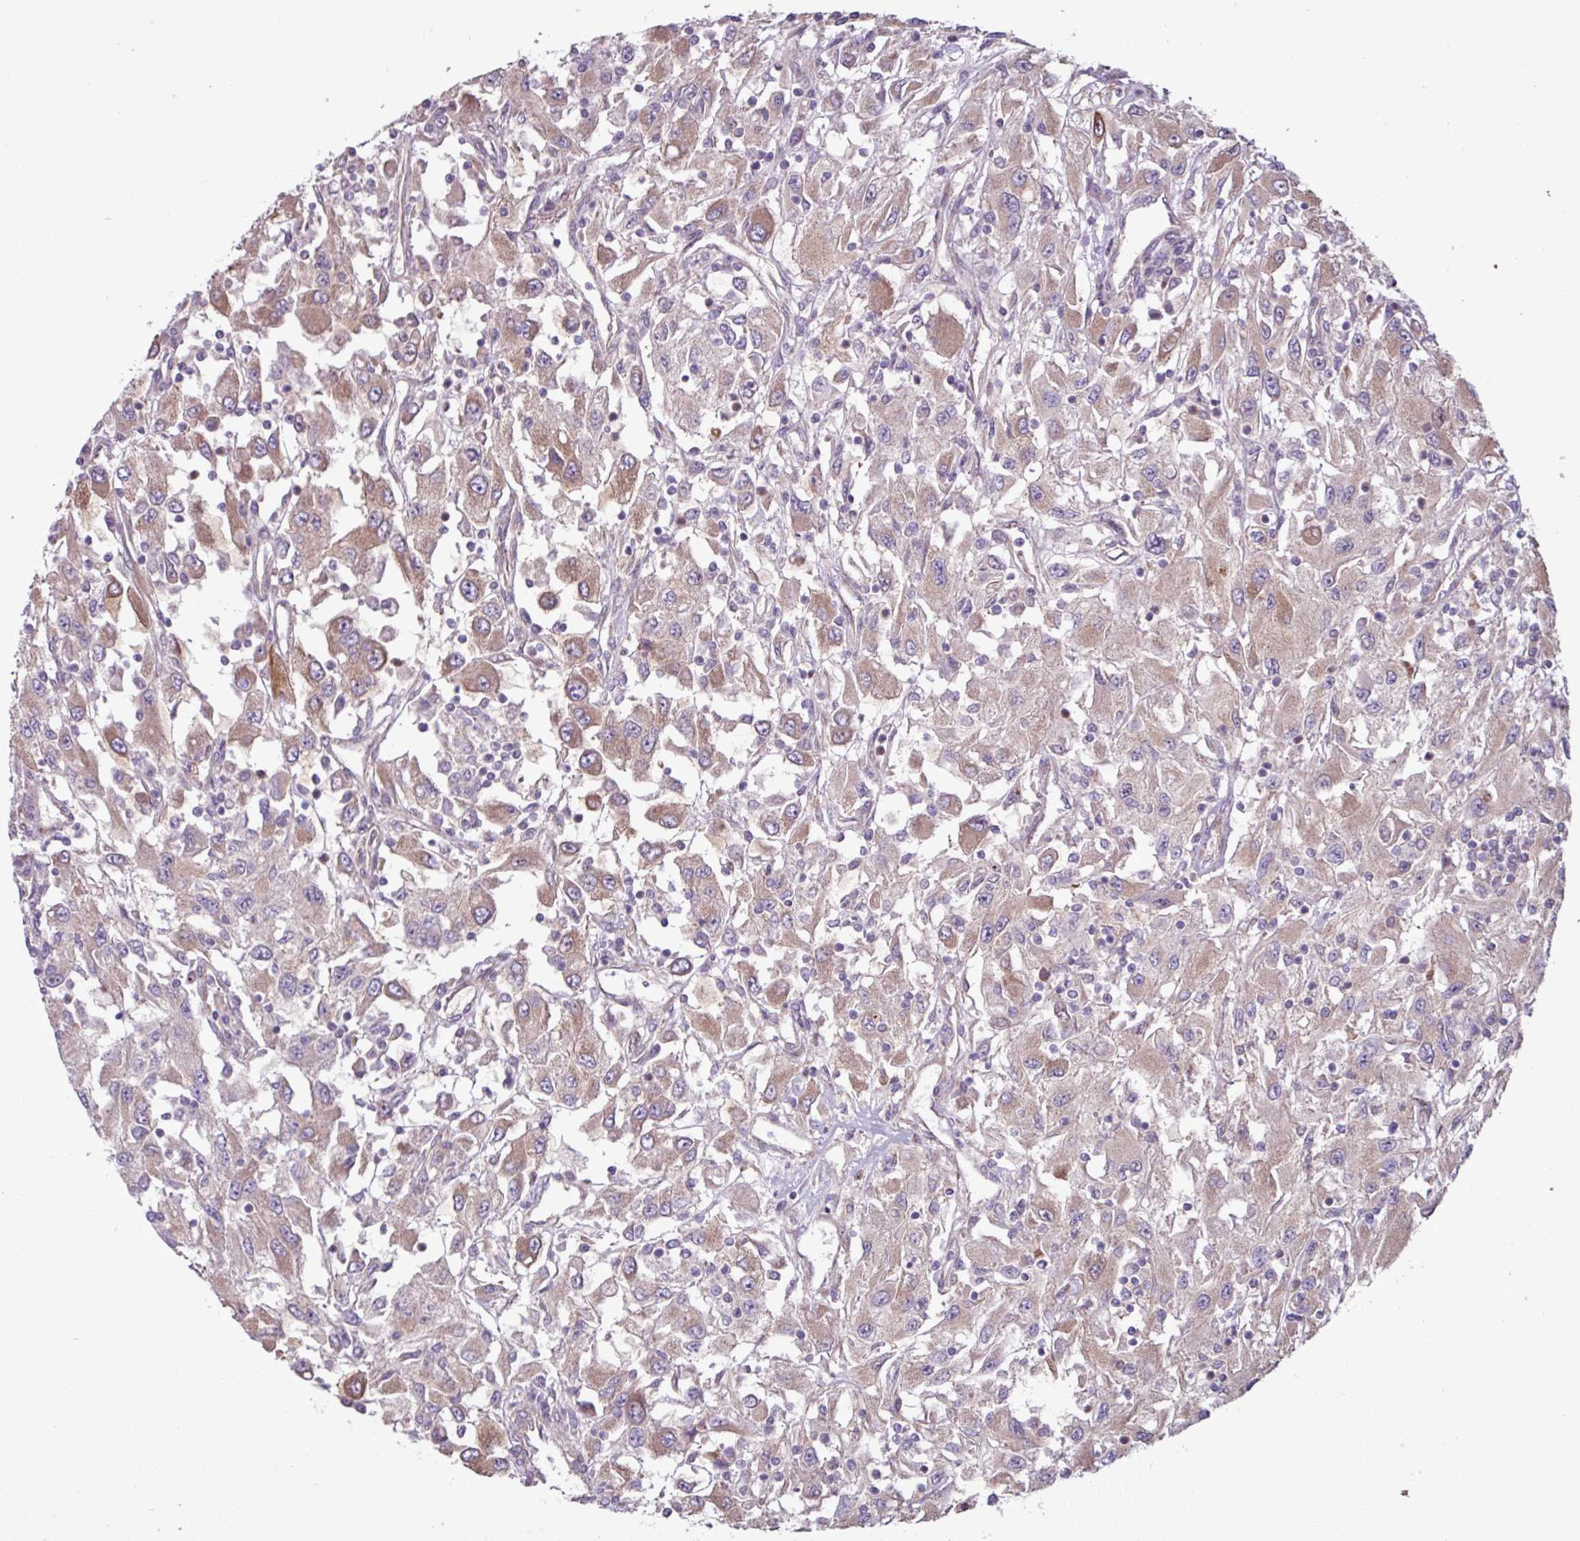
{"staining": {"intensity": "weak", "quantity": "25%-75%", "location": "cytoplasmic/membranous"}, "tissue": "renal cancer", "cell_type": "Tumor cells", "image_type": "cancer", "snomed": [{"axis": "morphology", "description": "Adenocarcinoma, NOS"}, {"axis": "topography", "description": "Kidney"}], "caption": "Protein expression analysis of renal cancer displays weak cytoplasmic/membranous staining in about 25%-75% of tumor cells.", "gene": "PDPR", "patient": {"sex": "female", "age": 67}}